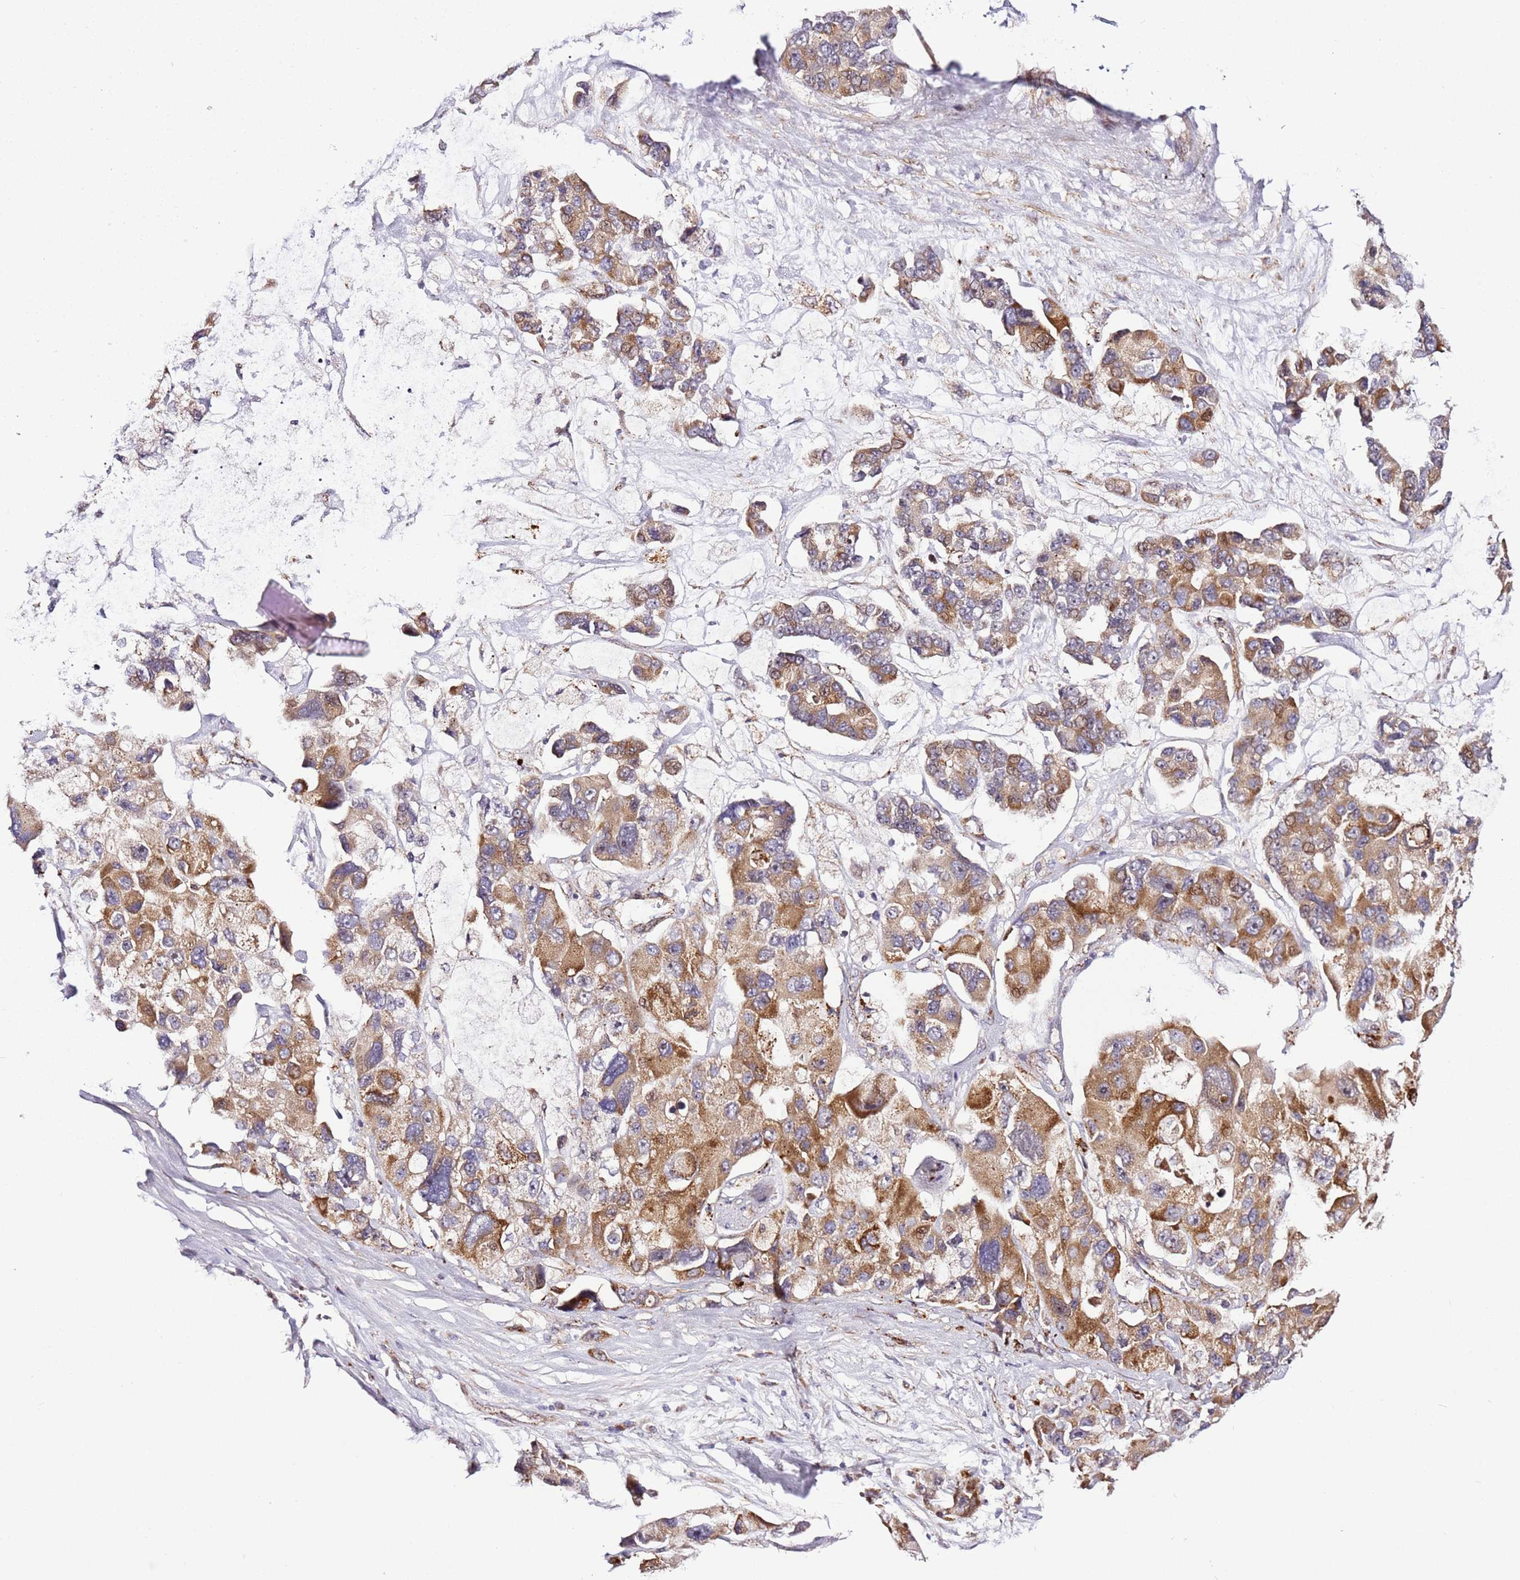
{"staining": {"intensity": "moderate", "quantity": ">75%", "location": "cytoplasmic/membranous"}, "tissue": "lung cancer", "cell_type": "Tumor cells", "image_type": "cancer", "snomed": [{"axis": "morphology", "description": "Adenocarcinoma, NOS"}, {"axis": "topography", "description": "Lung"}], "caption": "Protein expression analysis of human lung cancer (adenocarcinoma) reveals moderate cytoplasmic/membranous expression in approximately >75% of tumor cells. (brown staining indicates protein expression, while blue staining denotes nuclei).", "gene": "PVRIG", "patient": {"sex": "female", "age": 54}}